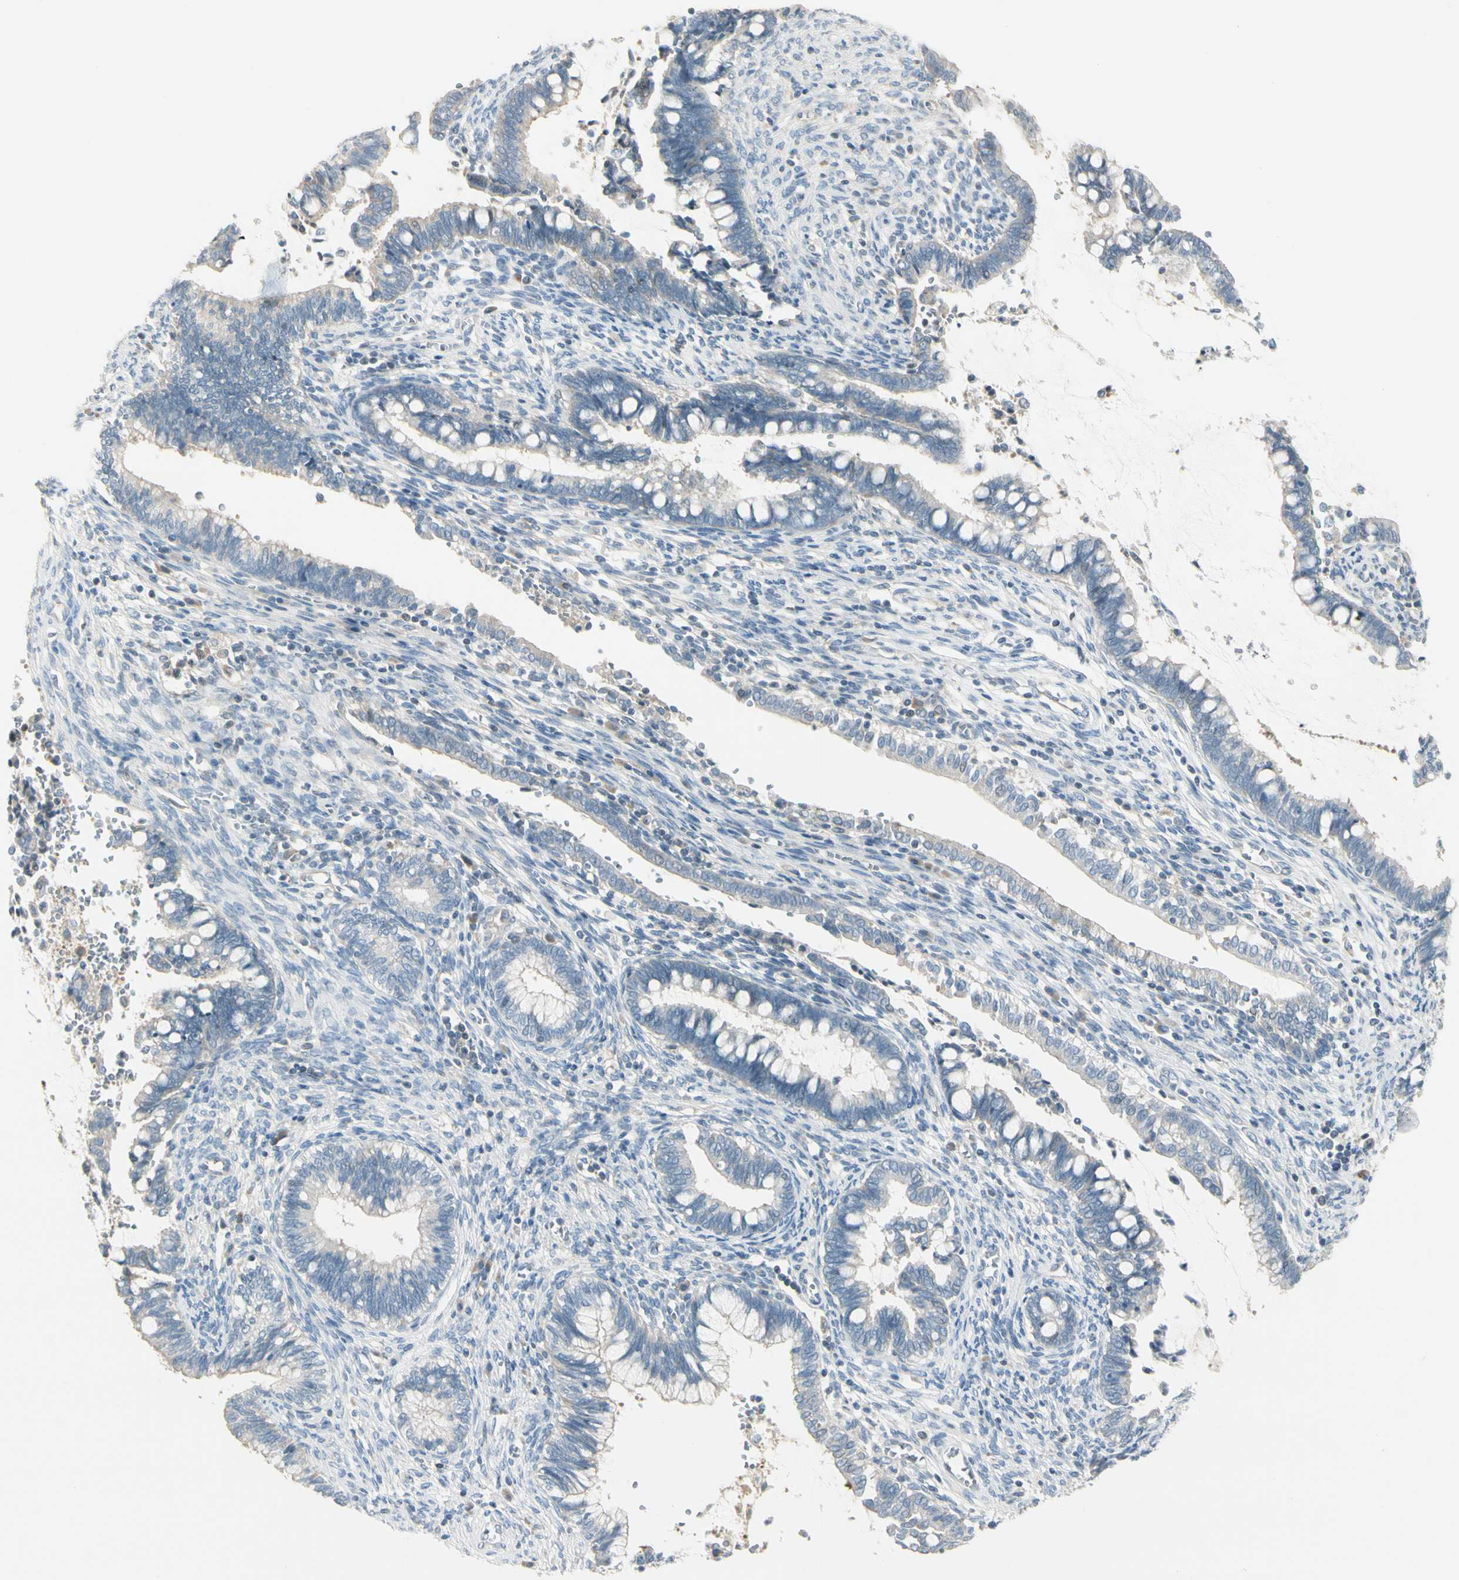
{"staining": {"intensity": "negative", "quantity": "none", "location": "none"}, "tissue": "cervical cancer", "cell_type": "Tumor cells", "image_type": "cancer", "snomed": [{"axis": "morphology", "description": "Adenocarcinoma, NOS"}, {"axis": "topography", "description": "Cervix"}], "caption": "High magnification brightfield microscopy of cervical cancer stained with DAB (3,3'-diaminobenzidine) (brown) and counterstained with hematoxylin (blue): tumor cells show no significant positivity.", "gene": "CYP2E1", "patient": {"sex": "female", "age": 44}}